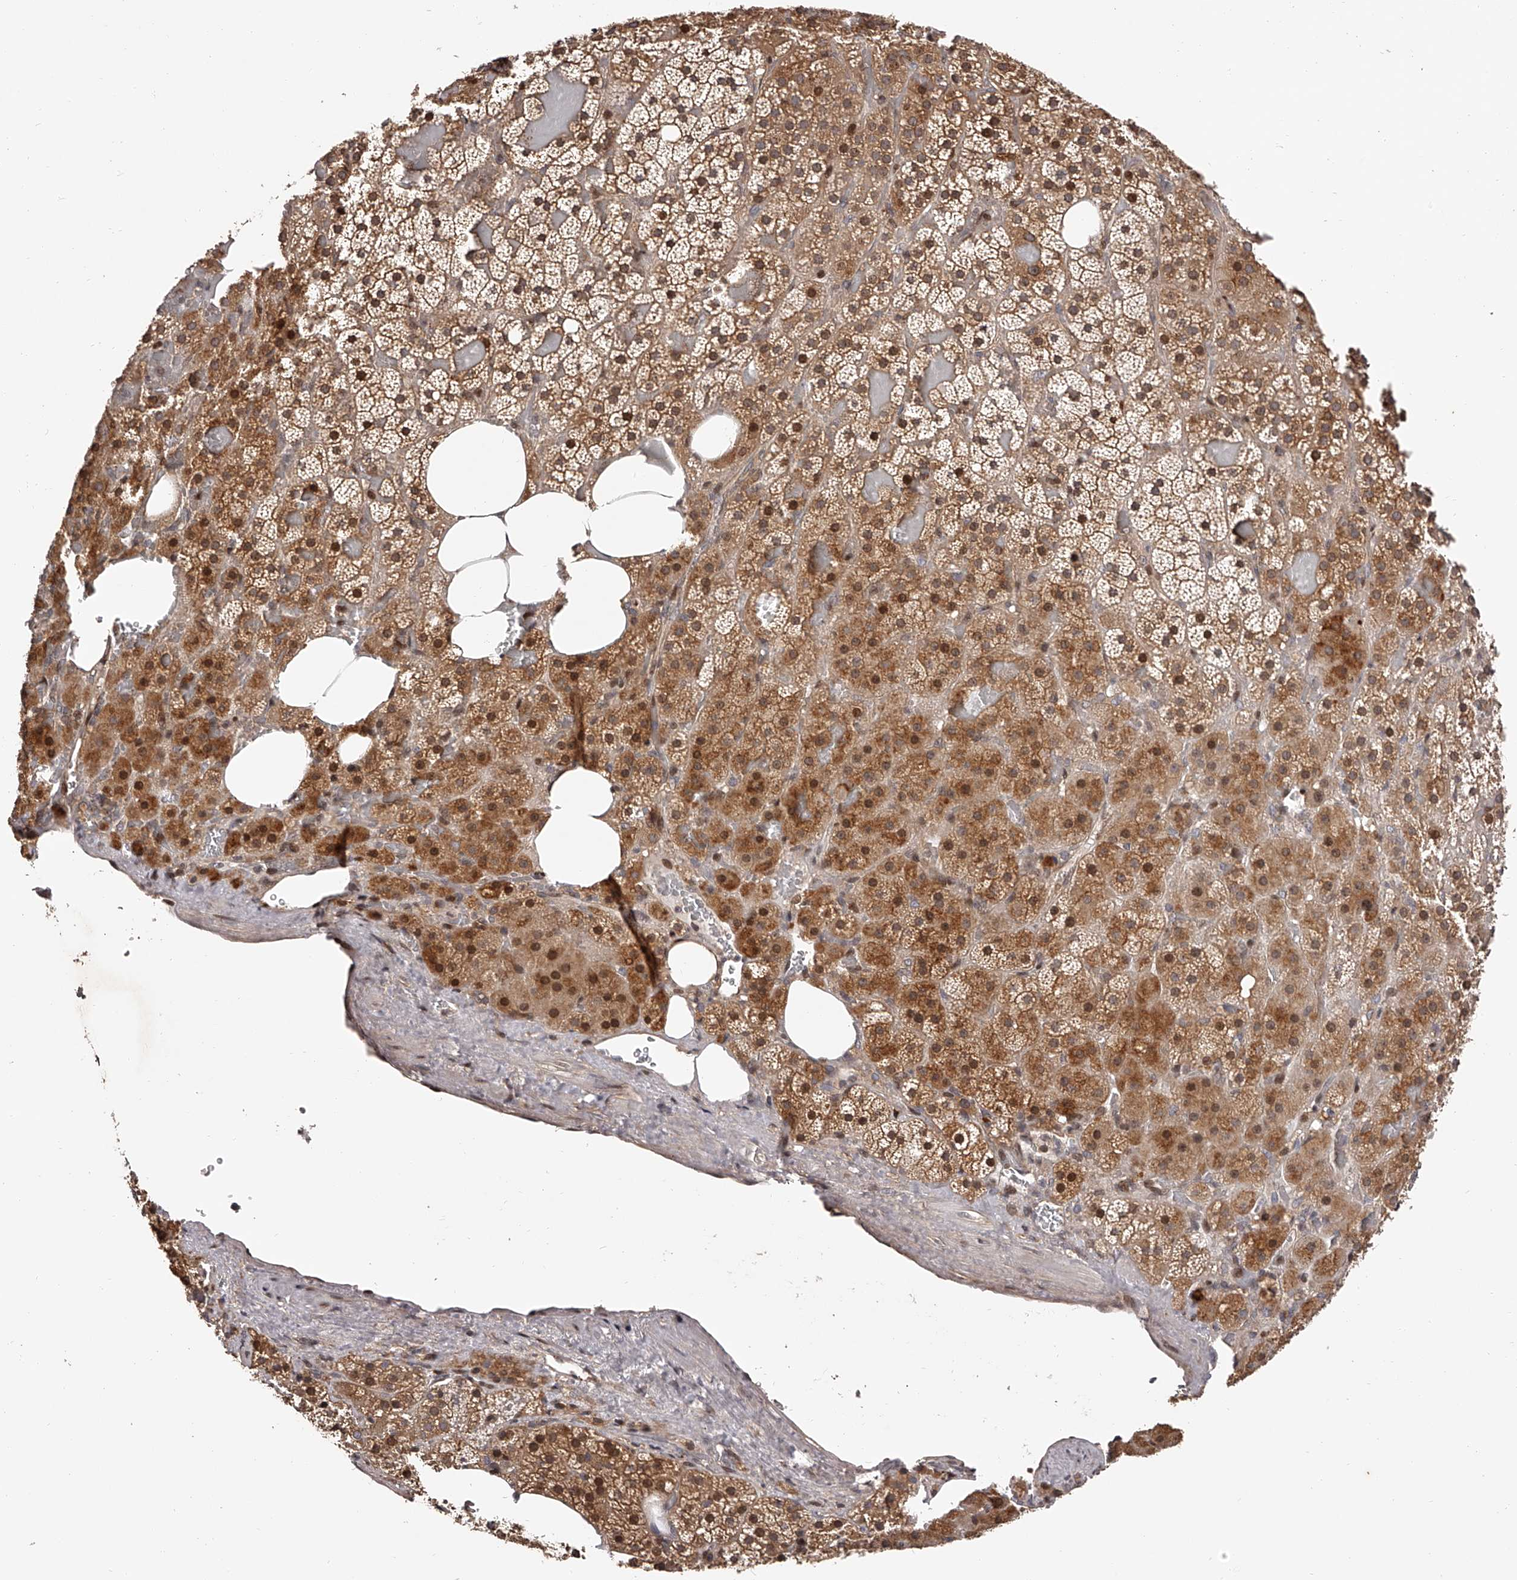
{"staining": {"intensity": "moderate", "quantity": ">75%", "location": "cytoplasmic/membranous,nuclear"}, "tissue": "adrenal gland", "cell_type": "Glandular cells", "image_type": "normal", "snomed": [{"axis": "morphology", "description": "Normal tissue, NOS"}, {"axis": "topography", "description": "Adrenal gland"}], "caption": "This micrograph demonstrates IHC staining of benign adrenal gland, with medium moderate cytoplasmic/membranous,nuclear positivity in about >75% of glandular cells.", "gene": "PFDN2", "patient": {"sex": "female", "age": 59}}